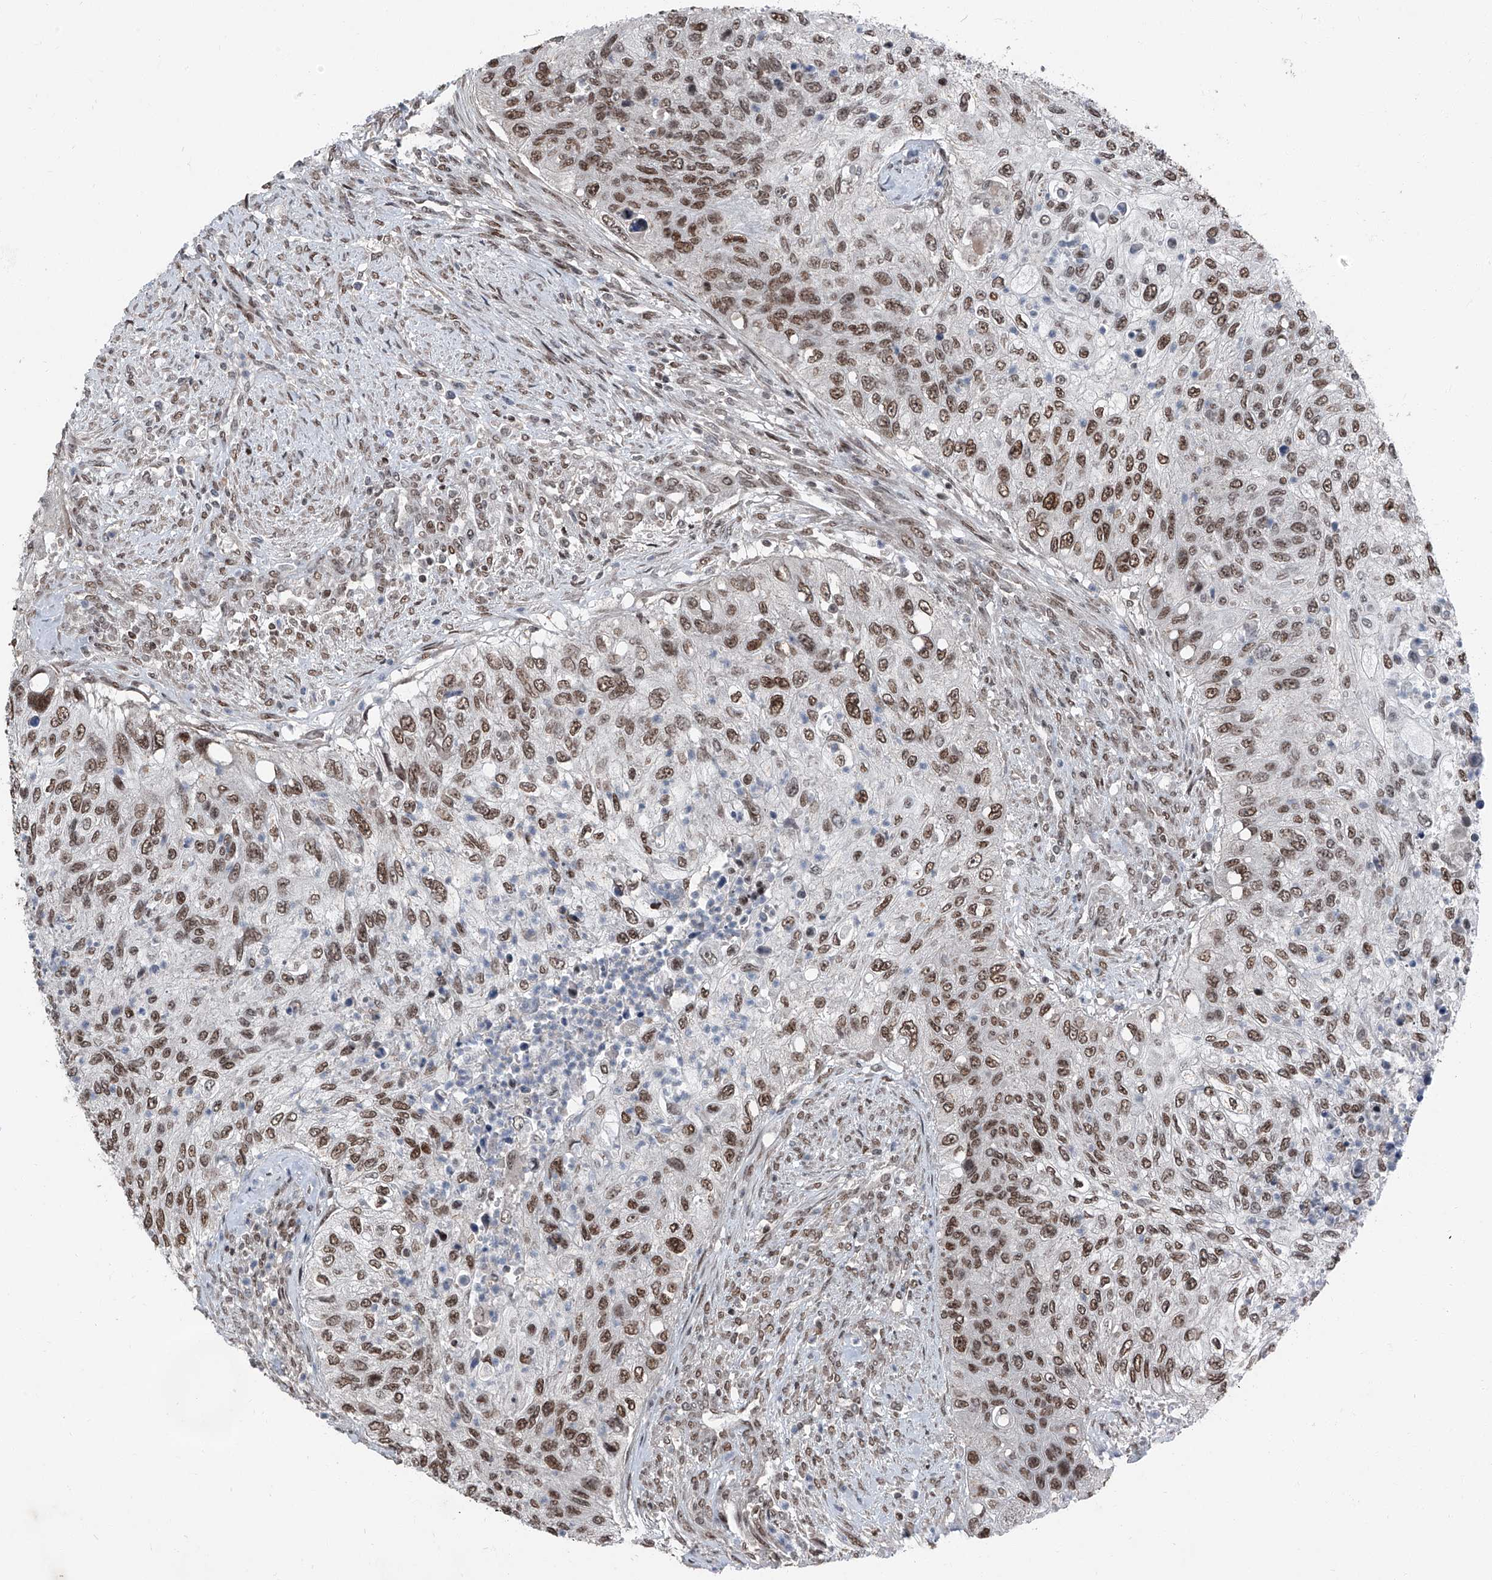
{"staining": {"intensity": "strong", "quantity": ">75%", "location": "nuclear"}, "tissue": "urothelial cancer", "cell_type": "Tumor cells", "image_type": "cancer", "snomed": [{"axis": "morphology", "description": "Urothelial carcinoma, High grade"}, {"axis": "topography", "description": "Urinary bladder"}], "caption": "There is high levels of strong nuclear expression in tumor cells of high-grade urothelial carcinoma, as demonstrated by immunohistochemical staining (brown color).", "gene": "BMI1", "patient": {"sex": "female", "age": 60}}